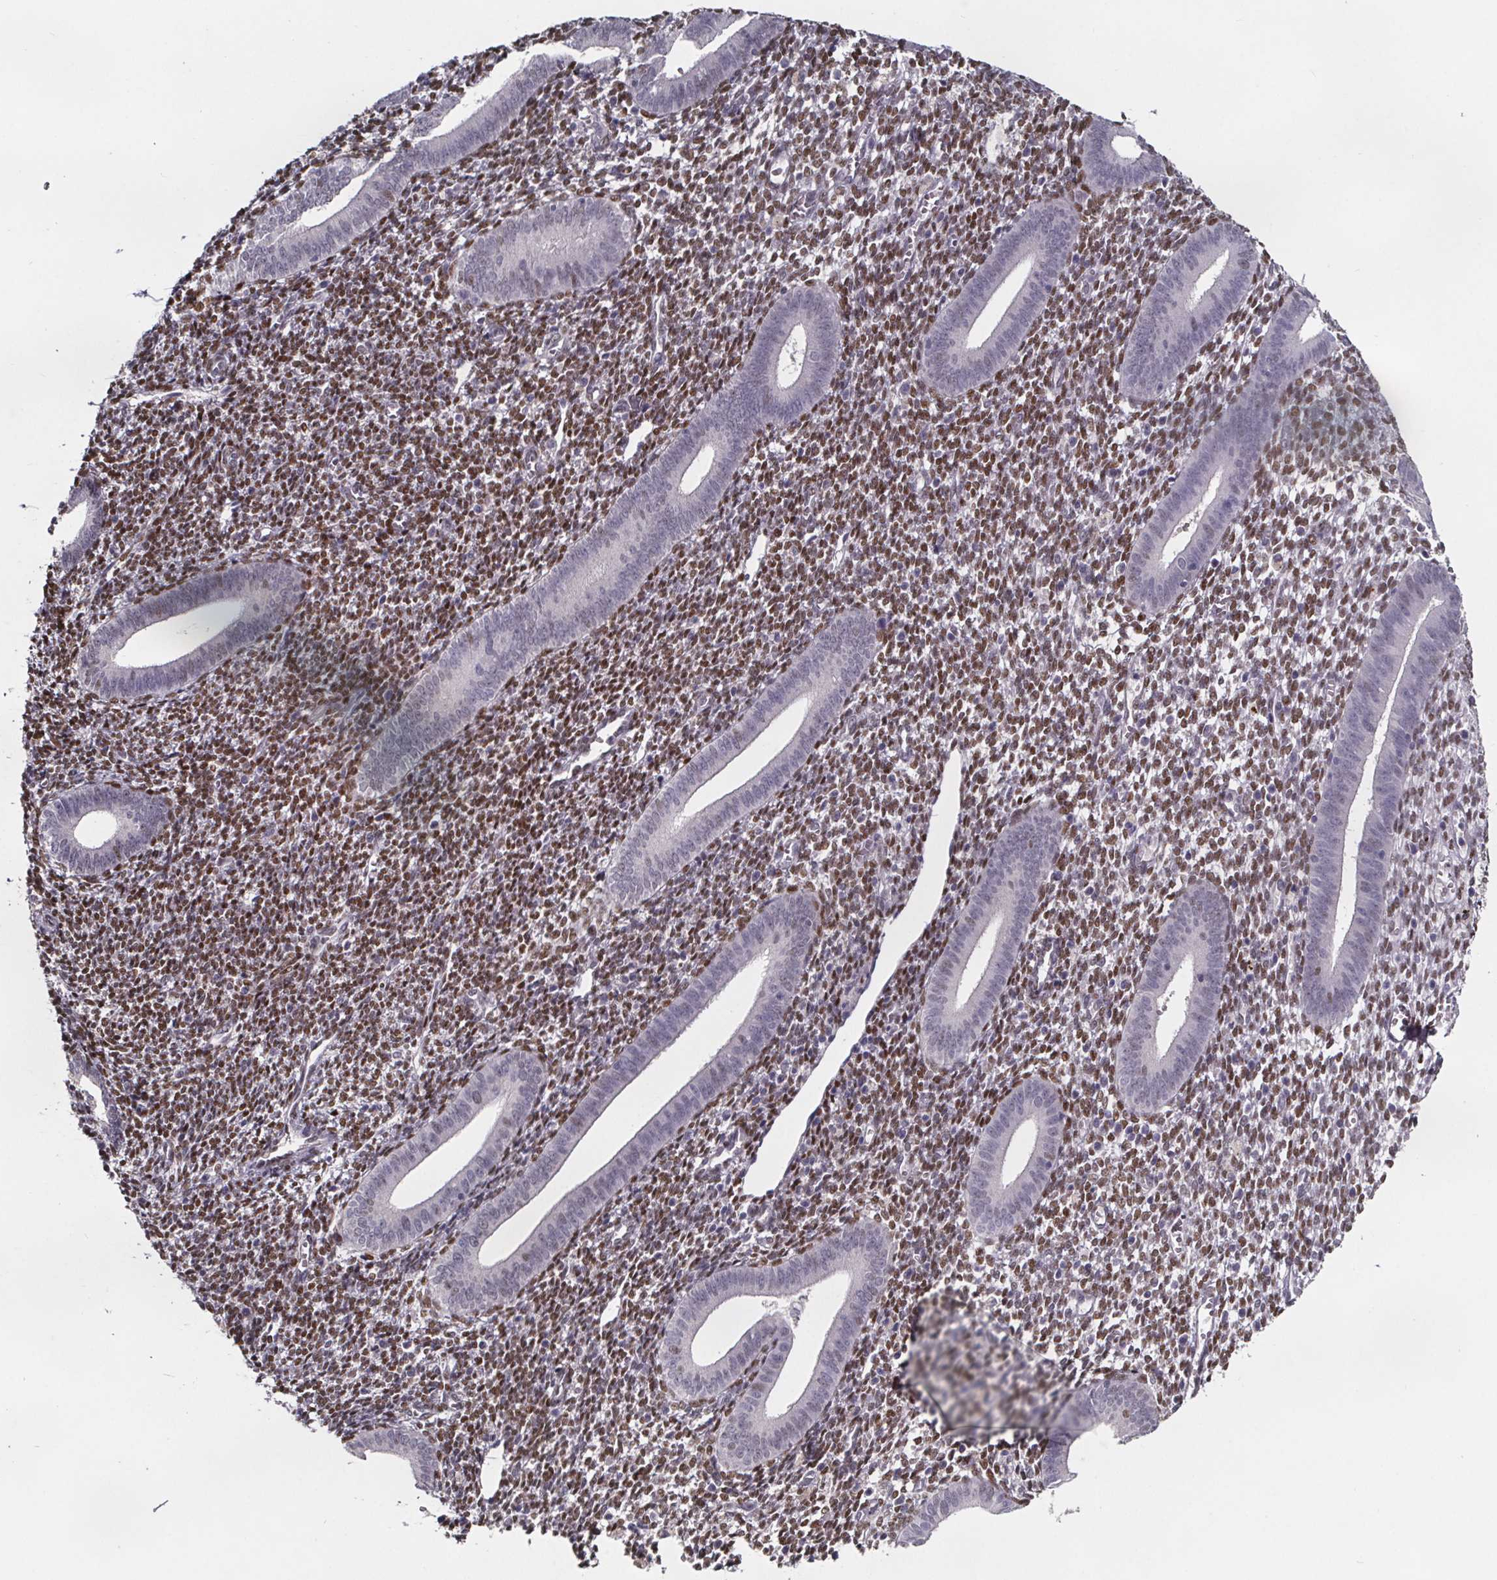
{"staining": {"intensity": "moderate", "quantity": "25%-75%", "location": "nuclear"}, "tissue": "endometrium", "cell_type": "Cells in endometrial stroma", "image_type": "normal", "snomed": [{"axis": "morphology", "description": "Normal tissue, NOS"}, {"axis": "topography", "description": "Endometrium"}], "caption": "An IHC micrograph of benign tissue is shown. Protein staining in brown labels moderate nuclear positivity in endometrium within cells in endometrial stroma. (brown staining indicates protein expression, while blue staining denotes nuclei).", "gene": "AR", "patient": {"sex": "female", "age": 25}}